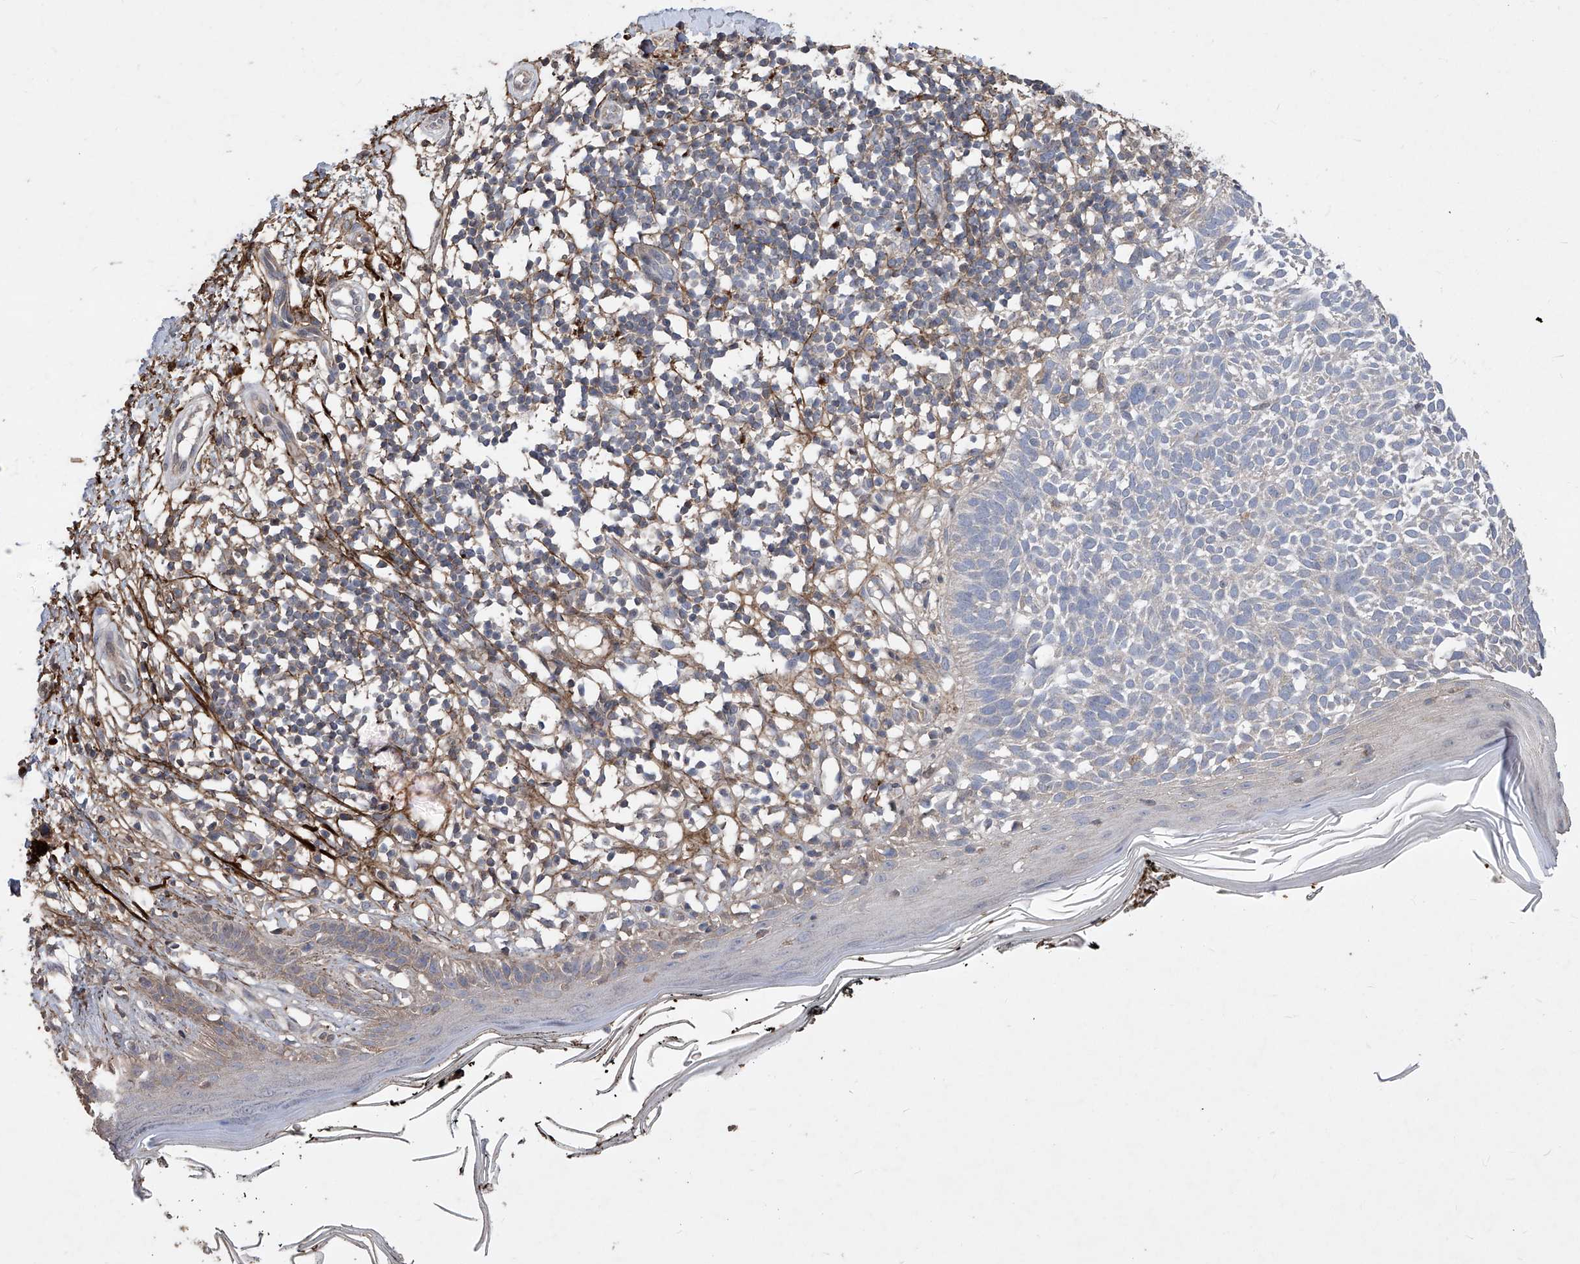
{"staining": {"intensity": "negative", "quantity": "none", "location": "none"}, "tissue": "skin cancer", "cell_type": "Tumor cells", "image_type": "cancer", "snomed": [{"axis": "morphology", "description": "Basal cell carcinoma"}, {"axis": "topography", "description": "Skin"}], "caption": "IHC image of human basal cell carcinoma (skin) stained for a protein (brown), which displays no expression in tumor cells.", "gene": "TXNIP", "patient": {"sex": "female", "age": 64}}